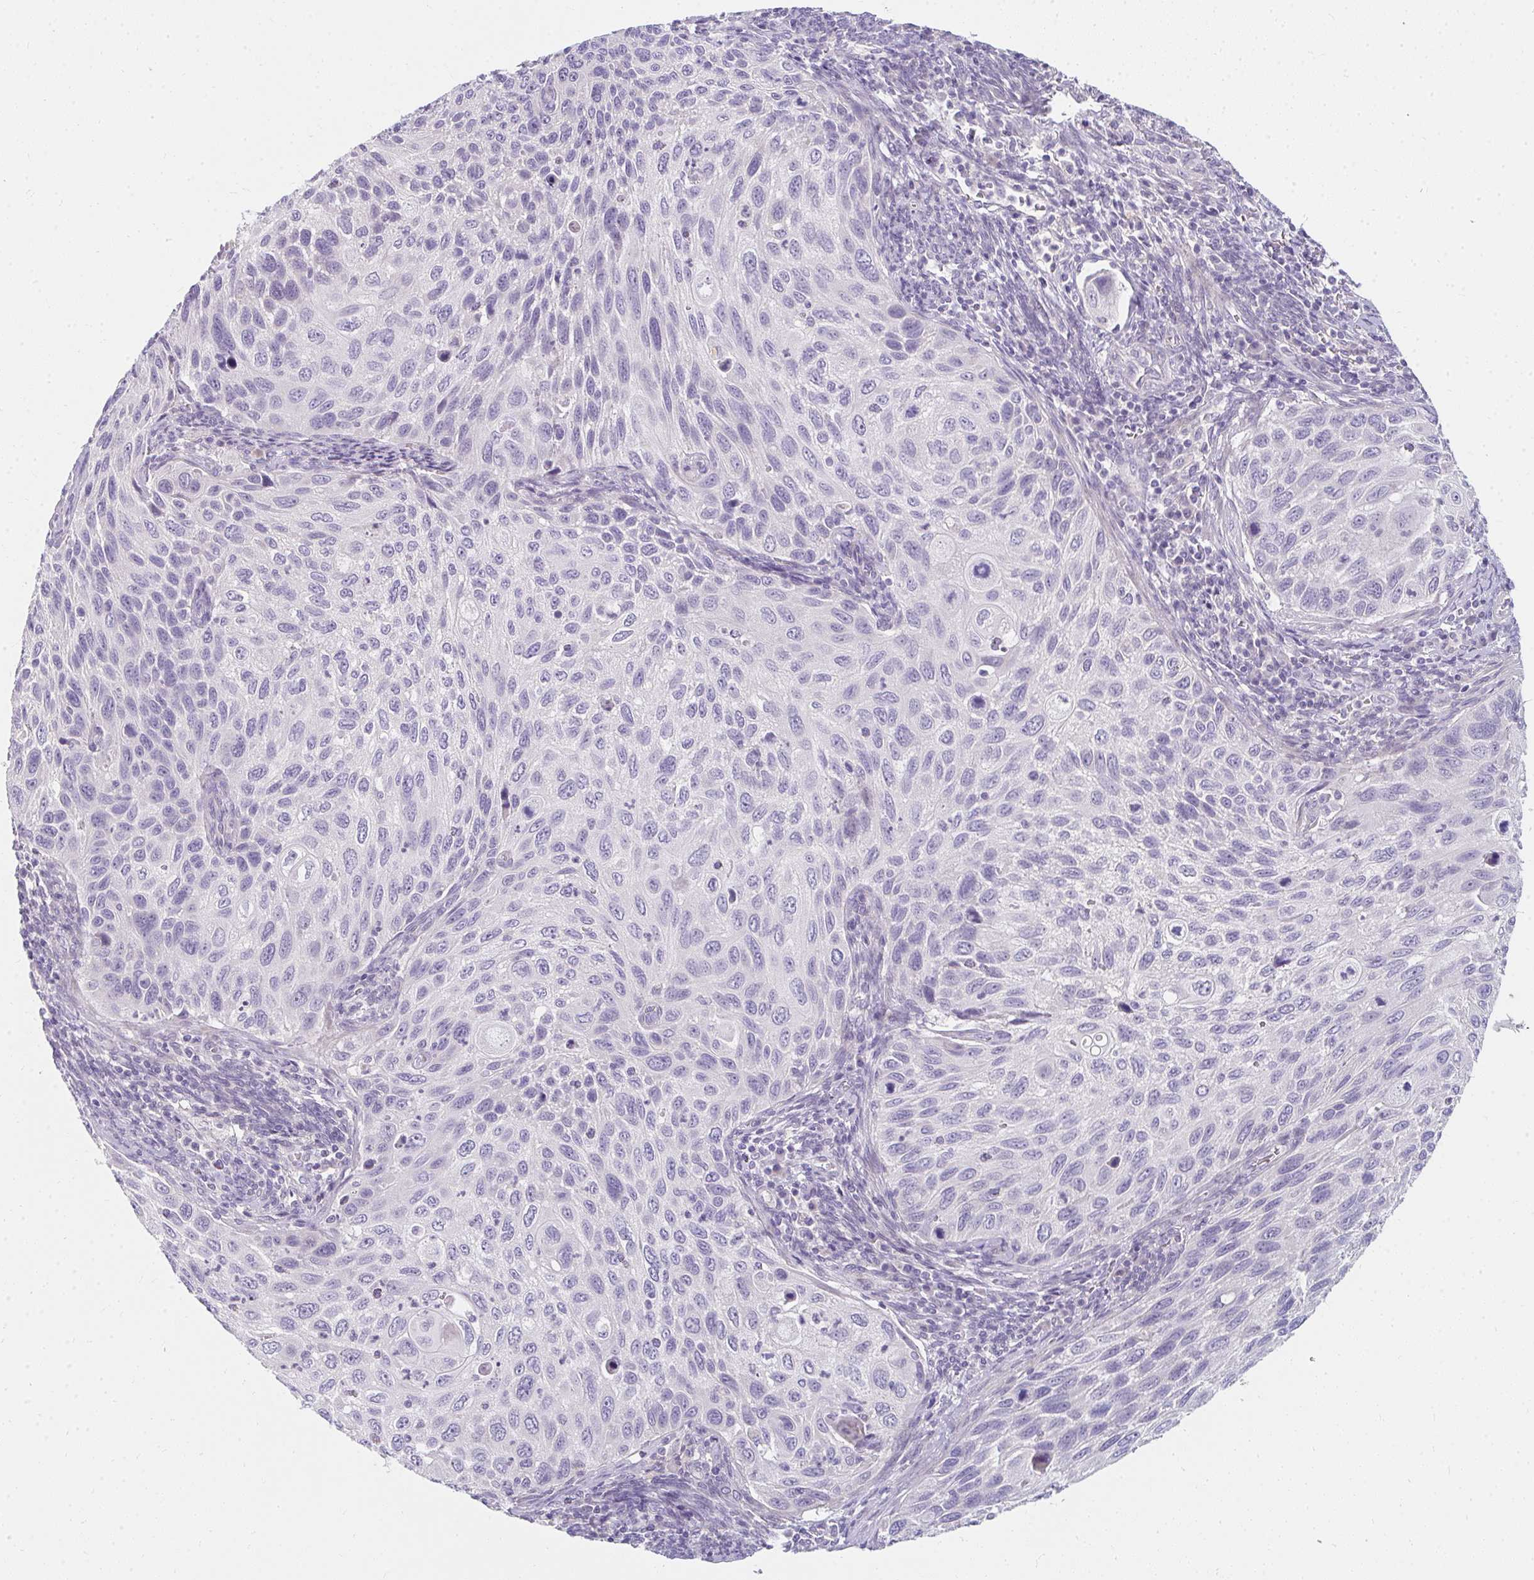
{"staining": {"intensity": "negative", "quantity": "none", "location": "none"}, "tissue": "cervical cancer", "cell_type": "Tumor cells", "image_type": "cancer", "snomed": [{"axis": "morphology", "description": "Squamous cell carcinoma, NOS"}, {"axis": "topography", "description": "Cervix"}], "caption": "Immunohistochemistry micrograph of neoplastic tissue: cervical squamous cell carcinoma stained with DAB (3,3'-diaminobenzidine) exhibits no significant protein expression in tumor cells.", "gene": "PPP1R3G", "patient": {"sex": "female", "age": 70}}